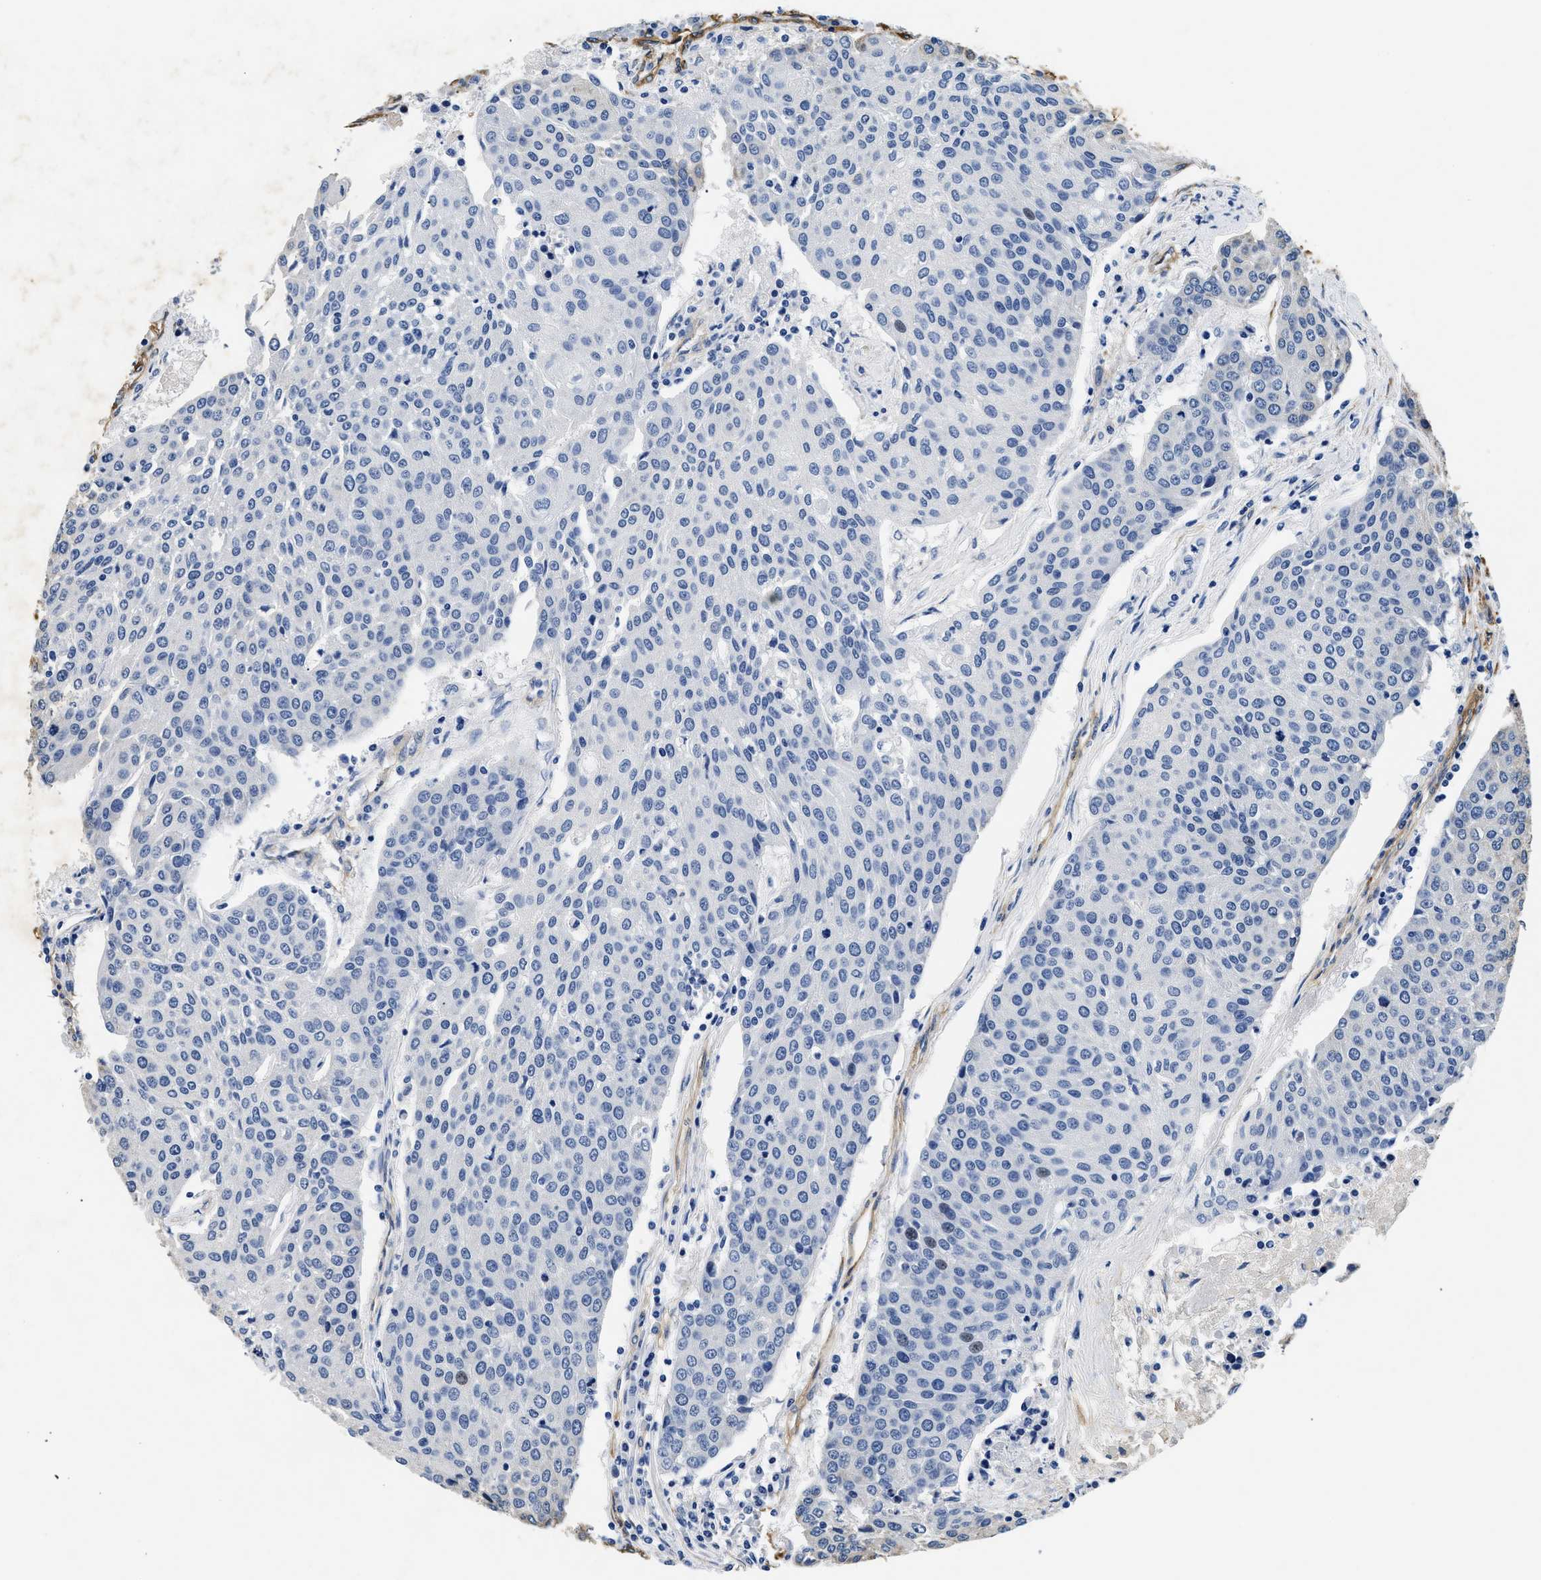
{"staining": {"intensity": "negative", "quantity": "none", "location": "none"}, "tissue": "urothelial cancer", "cell_type": "Tumor cells", "image_type": "cancer", "snomed": [{"axis": "morphology", "description": "Urothelial carcinoma, High grade"}, {"axis": "topography", "description": "Urinary bladder"}], "caption": "Histopathology image shows no protein staining in tumor cells of urothelial carcinoma (high-grade) tissue.", "gene": "LAMA3", "patient": {"sex": "female", "age": 85}}